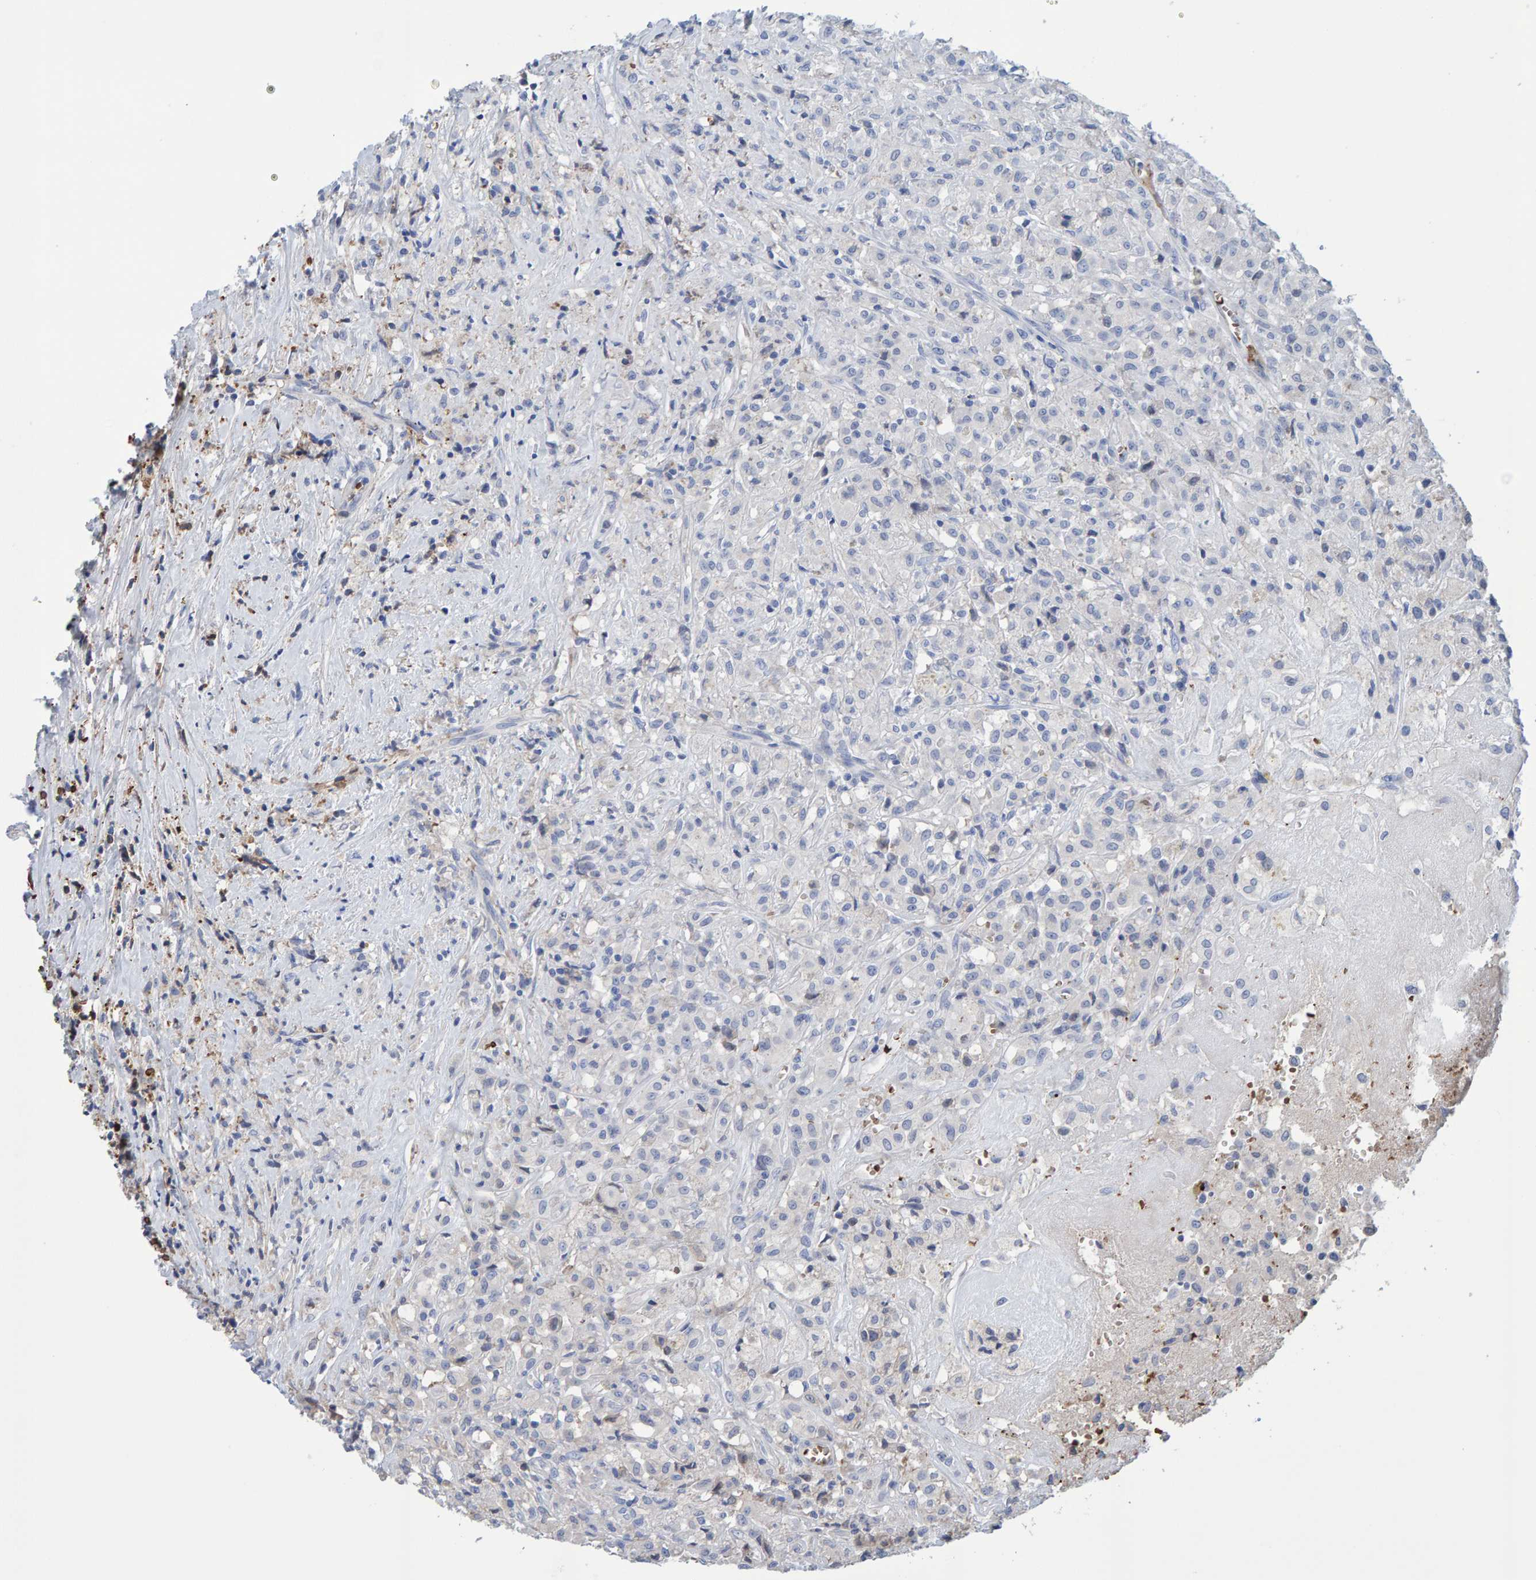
{"staining": {"intensity": "negative", "quantity": "none", "location": "none"}, "tissue": "testis cancer", "cell_type": "Tumor cells", "image_type": "cancer", "snomed": [{"axis": "morphology", "description": "Carcinoma, Embryonal, NOS"}, {"axis": "topography", "description": "Testis"}], "caption": "A high-resolution photomicrograph shows immunohistochemistry (IHC) staining of embryonal carcinoma (testis), which demonstrates no significant staining in tumor cells.", "gene": "VPS9D1", "patient": {"sex": "male", "age": 2}}